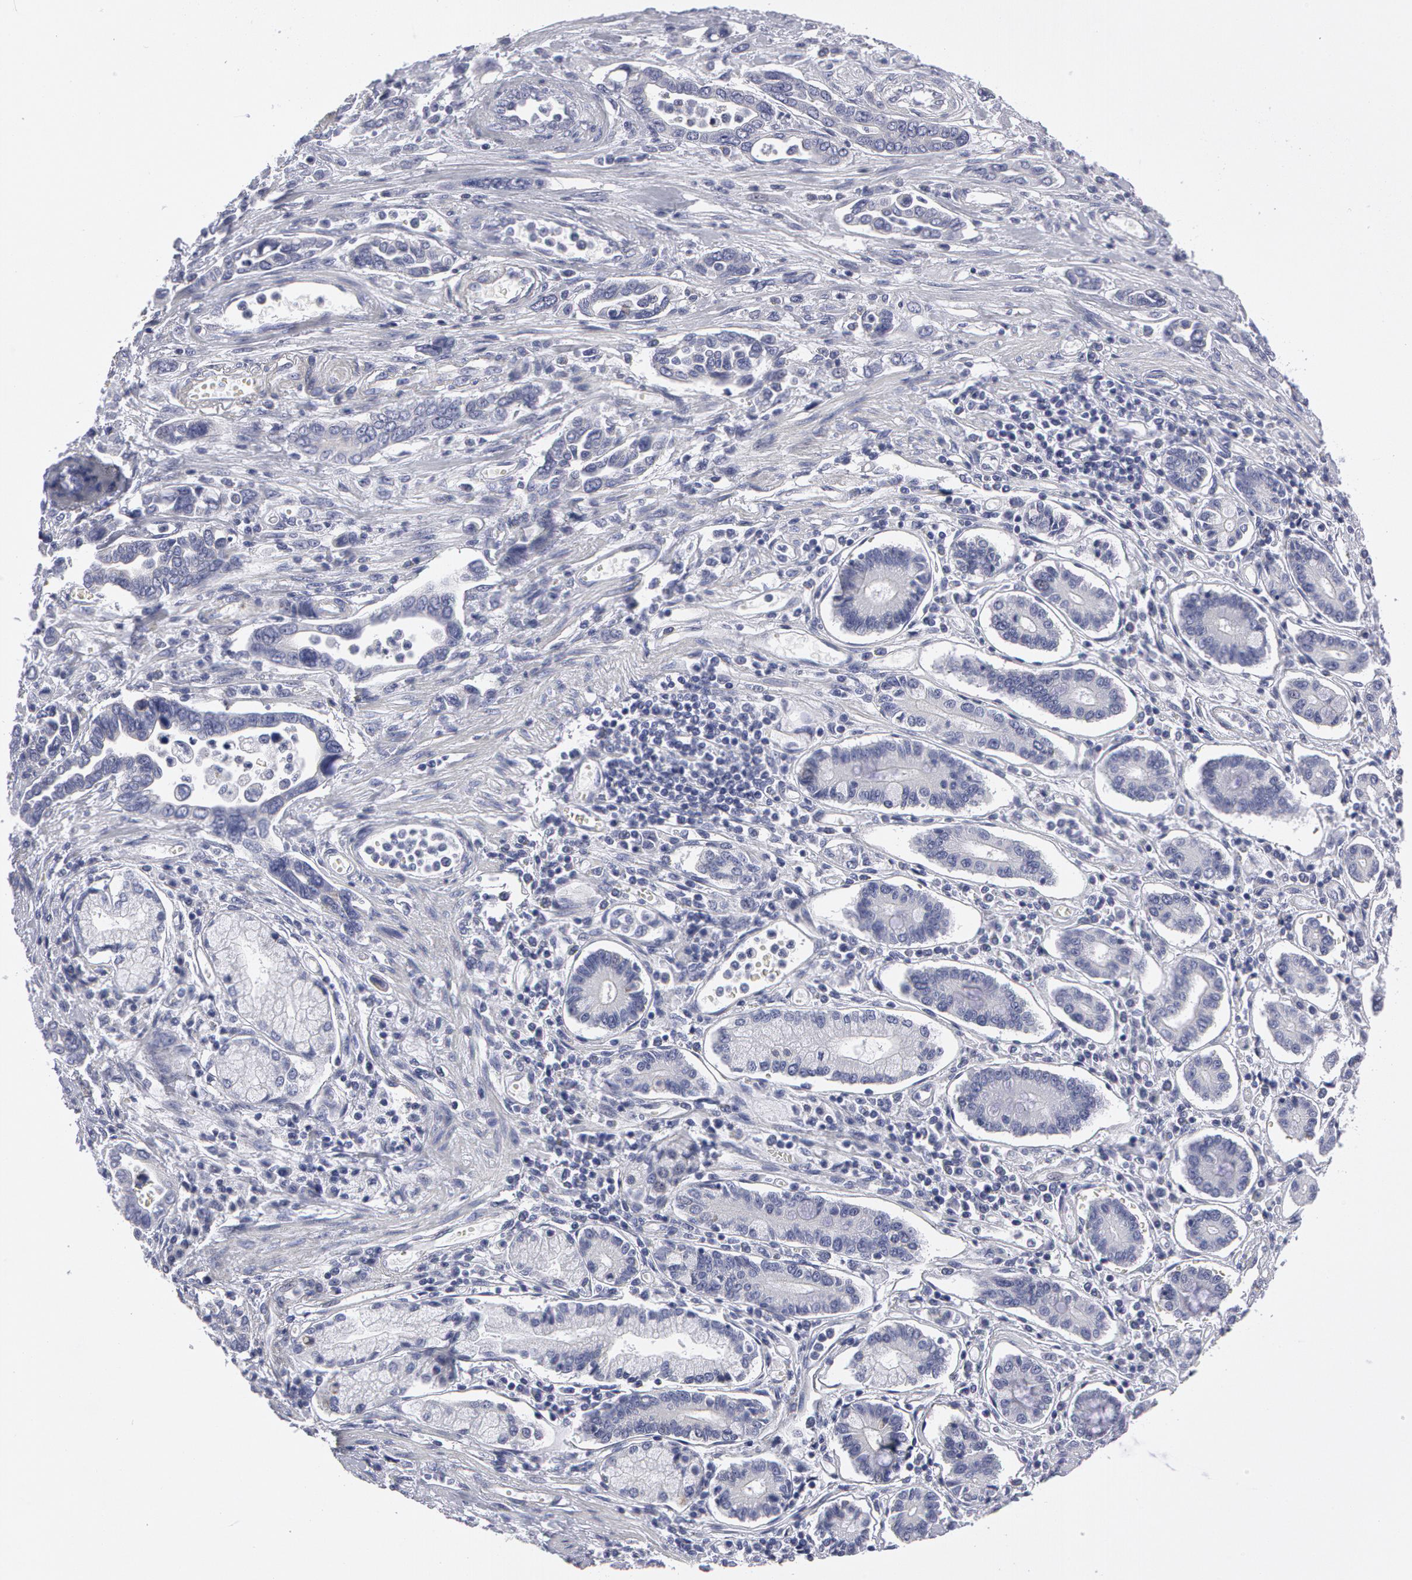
{"staining": {"intensity": "negative", "quantity": "none", "location": "none"}, "tissue": "pancreatic cancer", "cell_type": "Tumor cells", "image_type": "cancer", "snomed": [{"axis": "morphology", "description": "Adenocarcinoma, NOS"}, {"axis": "topography", "description": "Pancreas"}], "caption": "Immunohistochemistry (IHC) photomicrograph of pancreatic adenocarcinoma stained for a protein (brown), which reveals no positivity in tumor cells.", "gene": "SMC1B", "patient": {"sex": "female", "age": 57}}